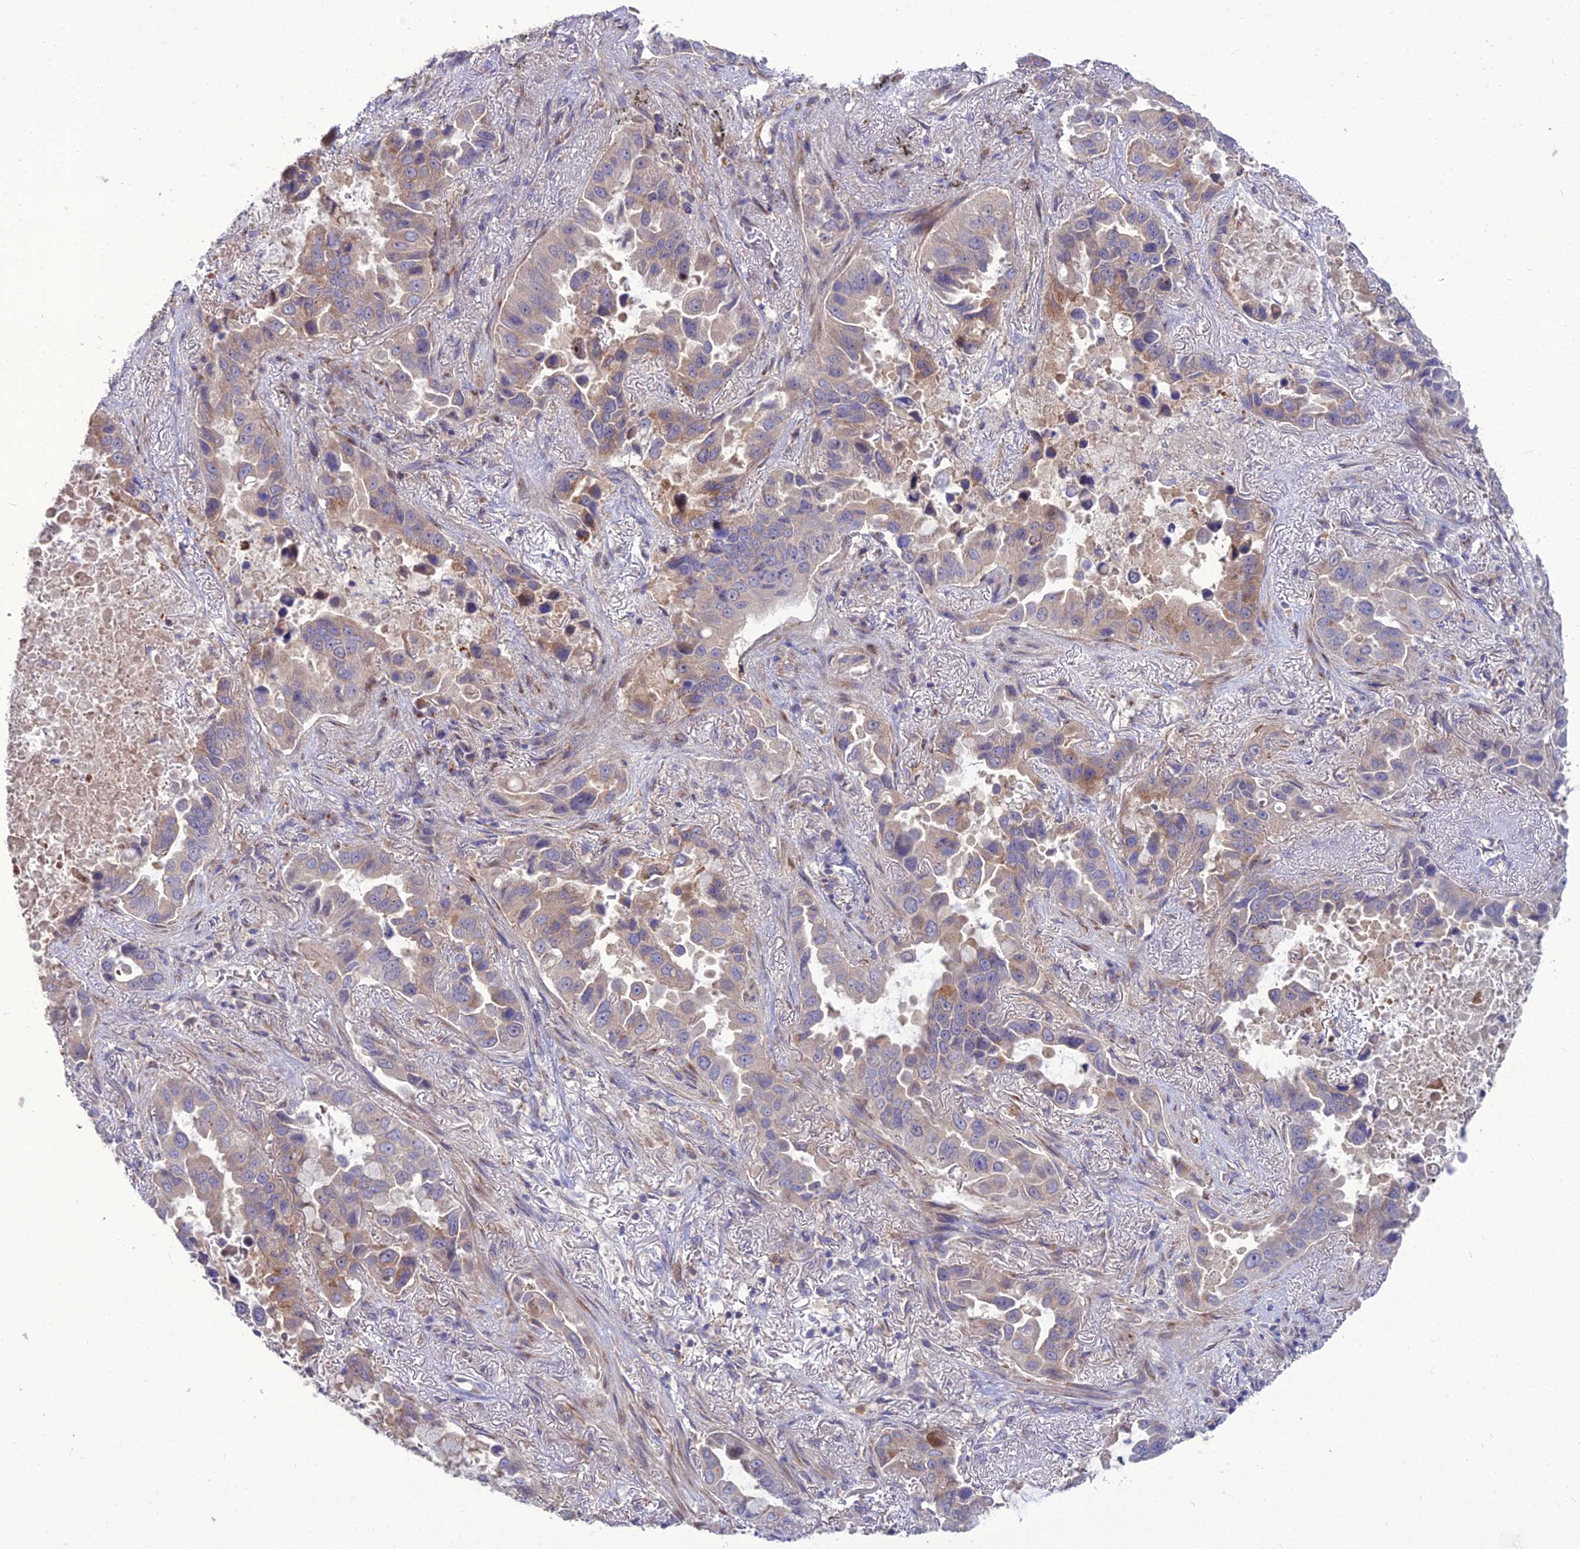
{"staining": {"intensity": "moderate", "quantity": "<25%", "location": "cytoplasmic/membranous"}, "tissue": "lung cancer", "cell_type": "Tumor cells", "image_type": "cancer", "snomed": [{"axis": "morphology", "description": "Adenocarcinoma, NOS"}, {"axis": "topography", "description": "Lung"}], "caption": "Protein expression analysis of lung cancer reveals moderate cytoplasmic/membranous expression in about <25% of tumor cells.", "gene": "SPRYD7", "patient": {"sex": "male", "age": 64}}